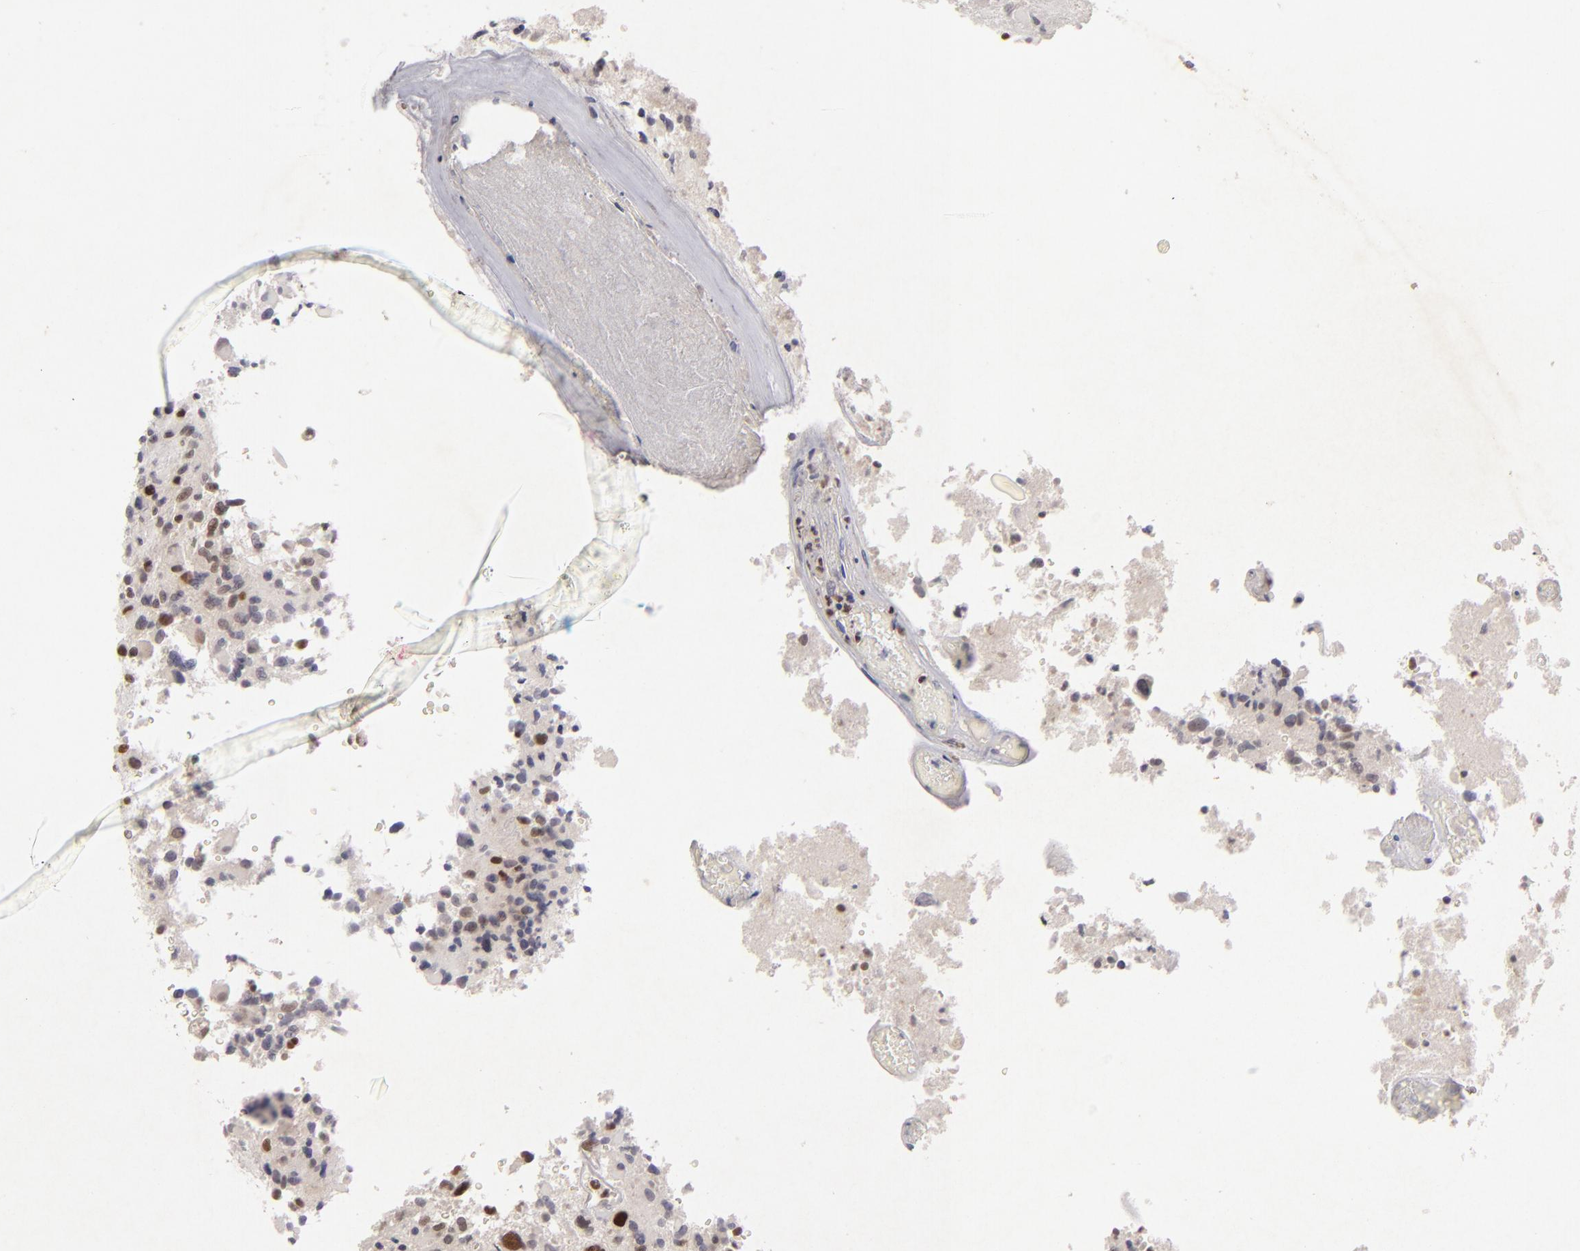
{"staining": {"intensity": "strong", "quantity": "25%-75%", "location": "nuclear"}, "tissue": "glioma", "cell_type": "Tumor cells", "image_type": "cancer", "snomed": [{"axis": "morphology", "description": "Glioma, malignant, High grade"}, {"axis": "topography", "description": "Brain"}], "caption": "Protein expression analysis of human glioma reveals strong nuclear staining in approximately 25%-75% of tumor cells. (Brightfield microscopy of DAB IHC at high magnification).", "gene": "FEN1", "patient": {"sex": "male", "age": 69}}